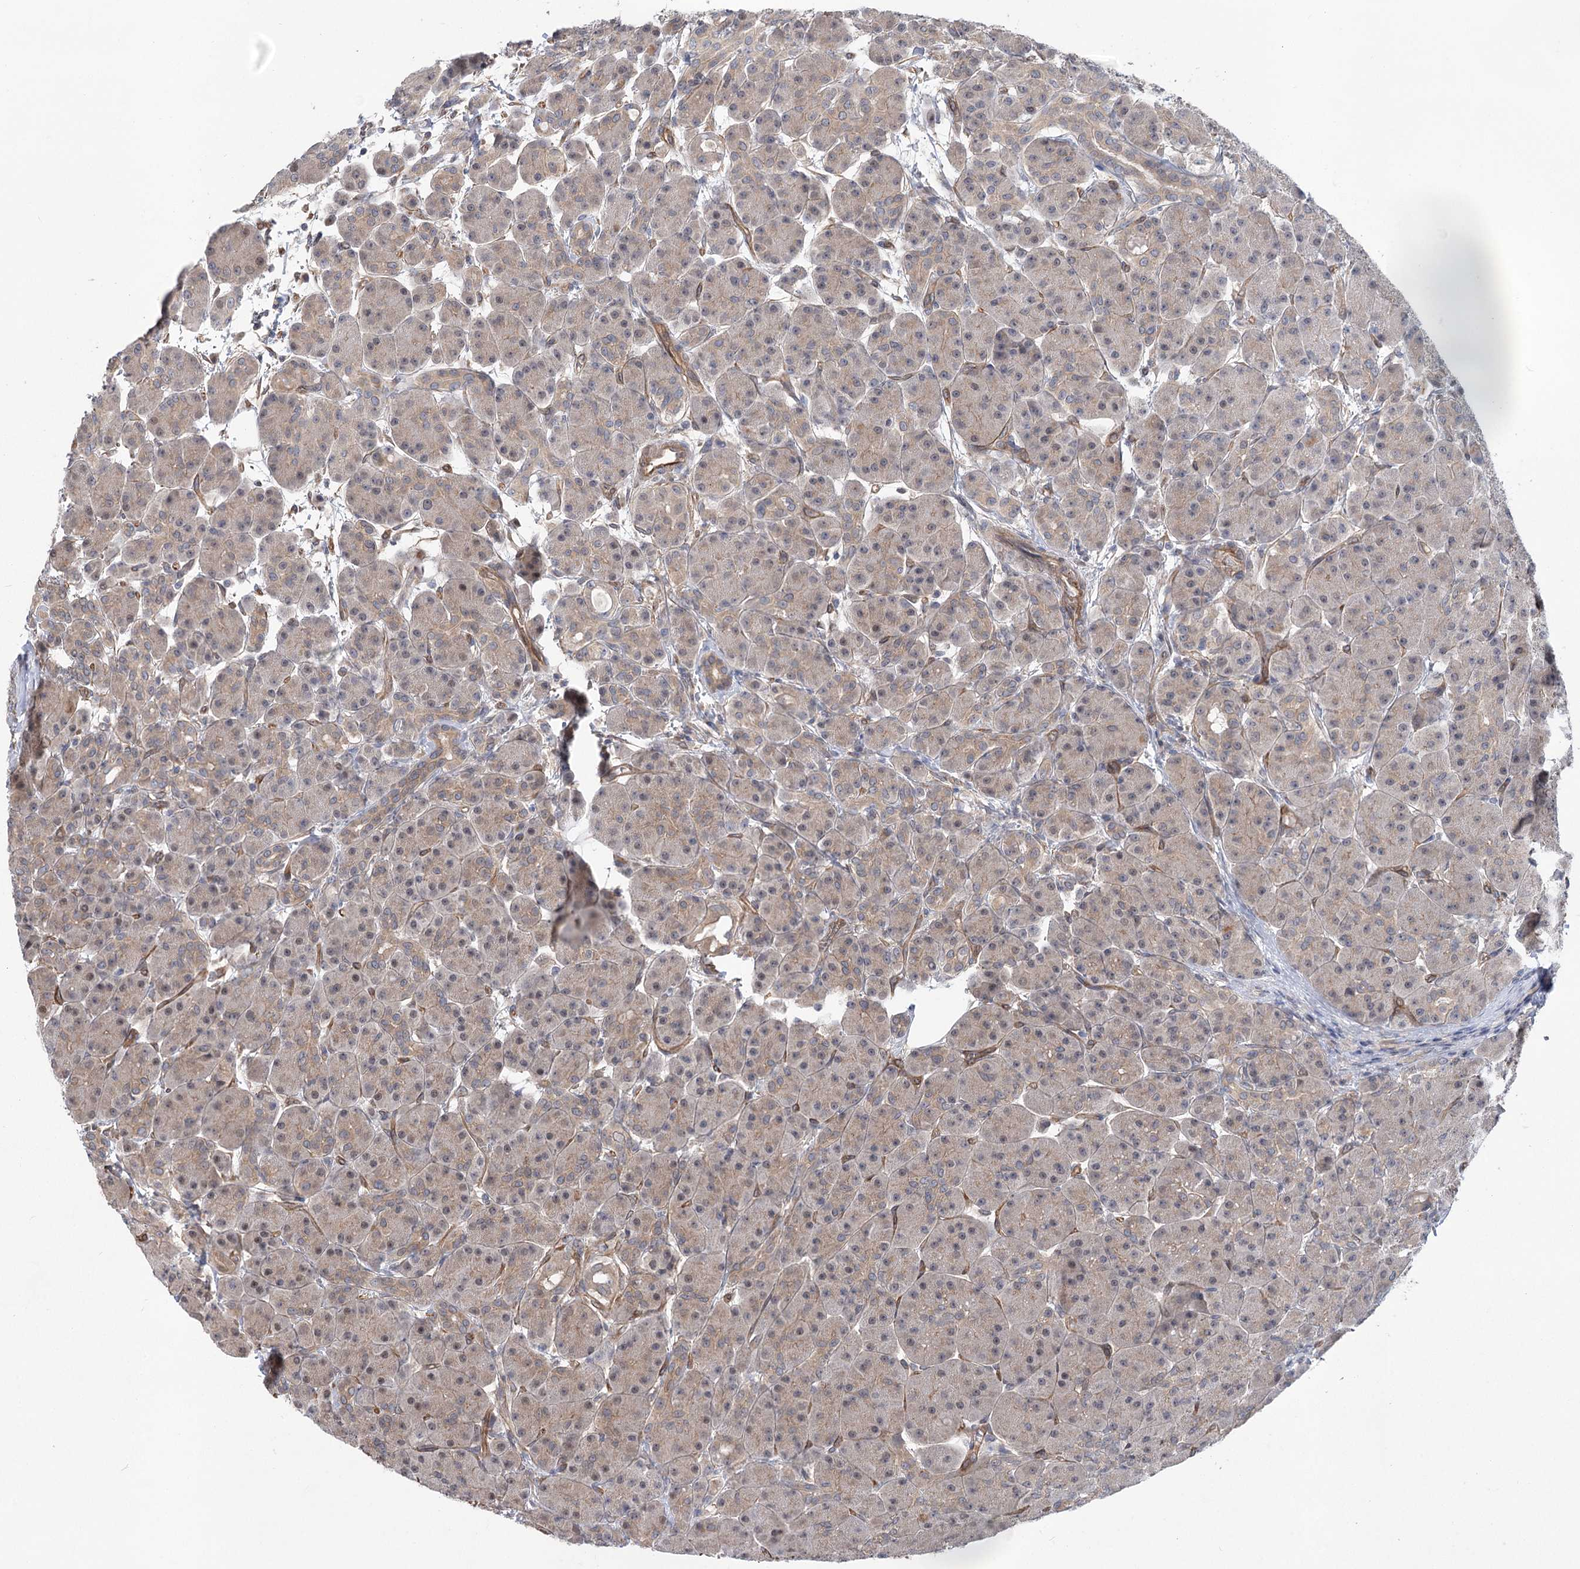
{"staining": {"intensity": "moderate", "quantity": "<25%", "location": "cytoplasmic/membranous"}, "tissue": "pancreas", "cell_type": "Exocrine glandular cells", "image_type": "normal", "snomed": [{"axis": "morphology", "description": "Normal tissue, NOS"}, {"axis": "topography", "description": "Pancreas"}], "caption": "Immunohistochemical staining of normal human pancreas displays moderate cytoplasmic/membranous protein expression in about <25% of exocrine glandular cells.", "gene": "RWDD4", "patient": {"sex": "male", "age": 63}}